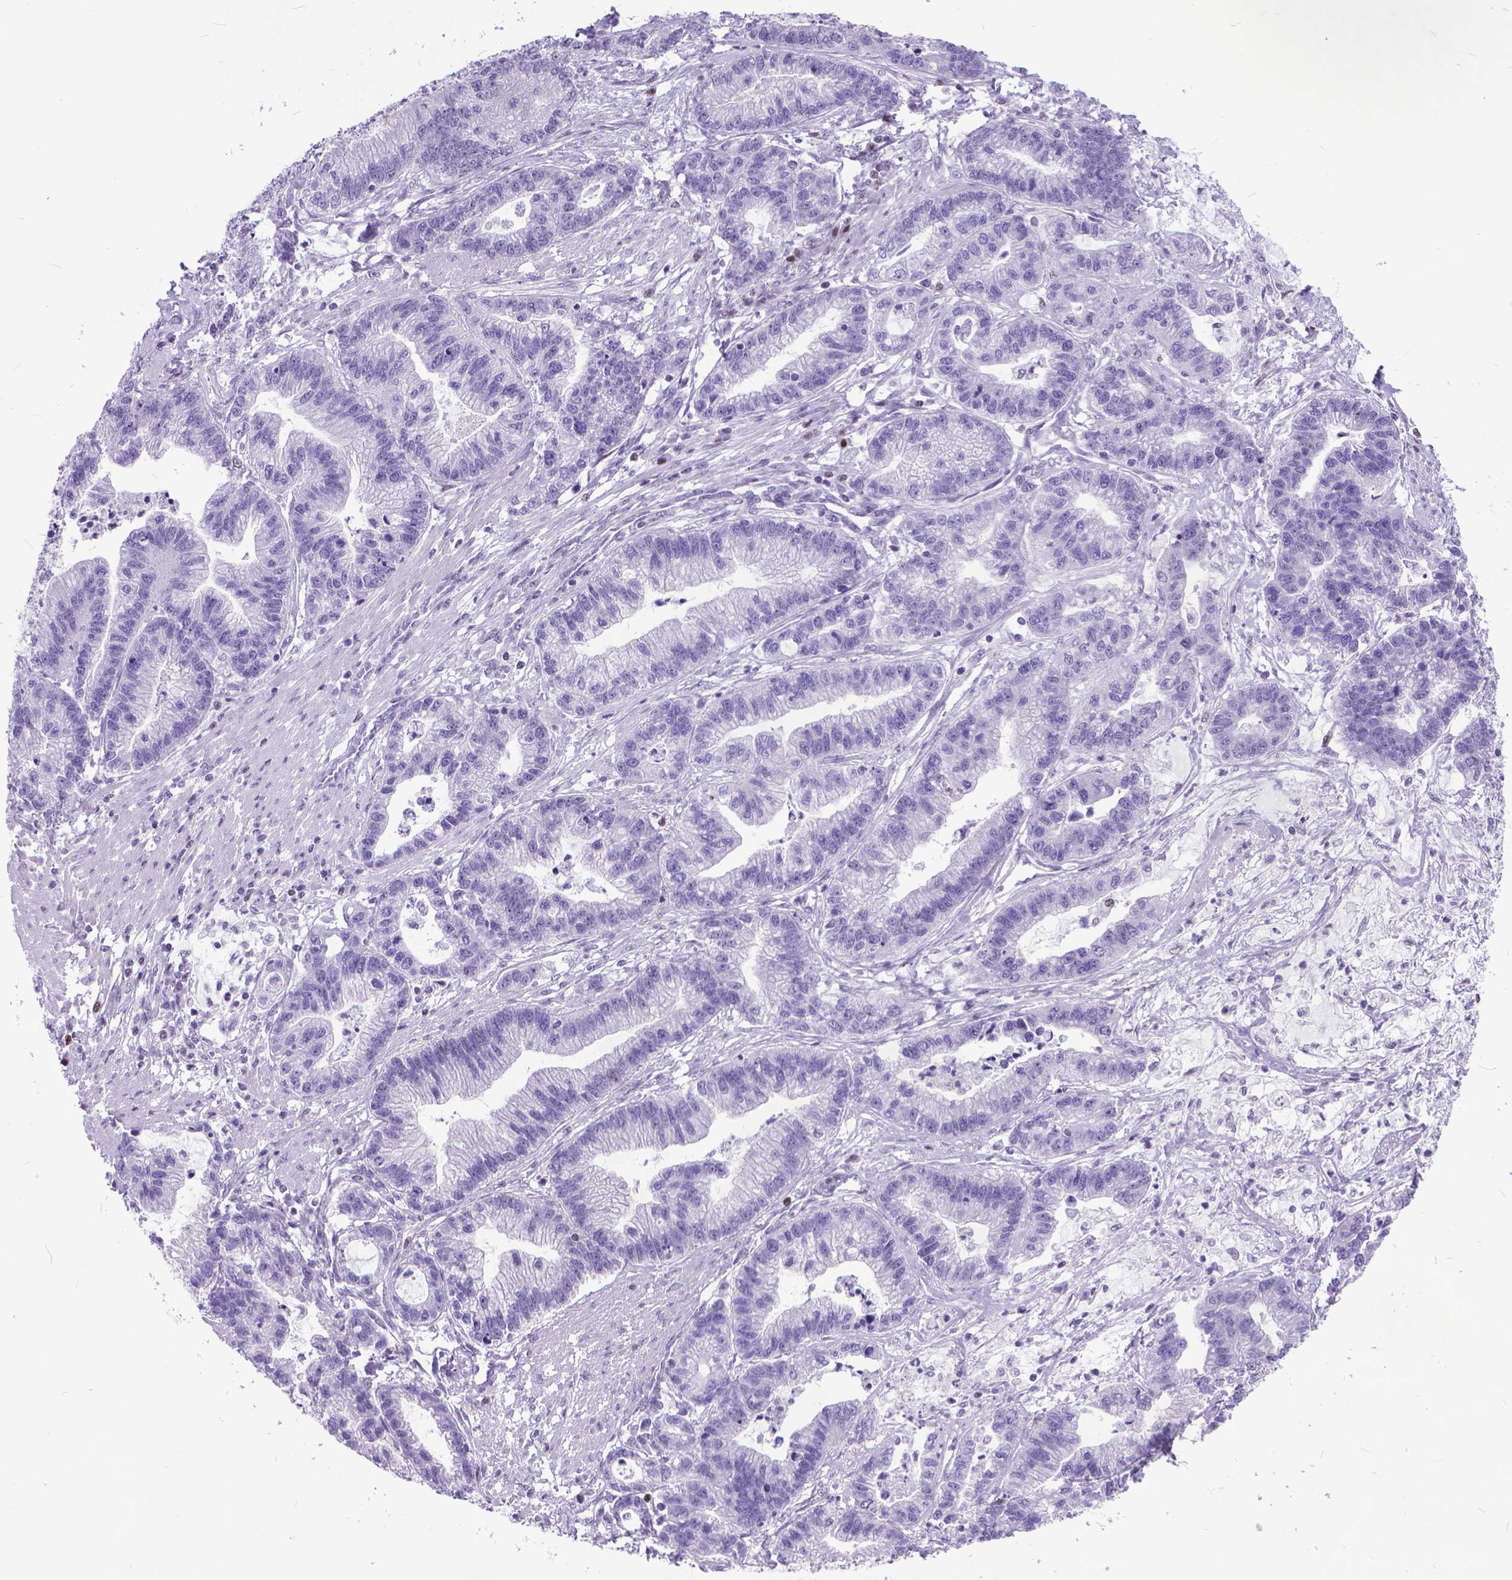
{"staining": {"intensity": "negative", "quantity": "none", "location": "none"}, "tissue": "stomach cancer", "cell_type": "Tumor cells", "image_type": "cancer", "snomed": [{"axis": "morphology", "description": "Adenocarcinoma, NOS"}, {"axis": "topography", "description": "Stomach"}], "caption": "This is a histopathology image of immunohistochemistry (IHC) staining of stomach adenocarcinoma, which shows no staining in tumor cells.", "gene": "POLE4", "patient": {"sex": "male", "age": 83}}